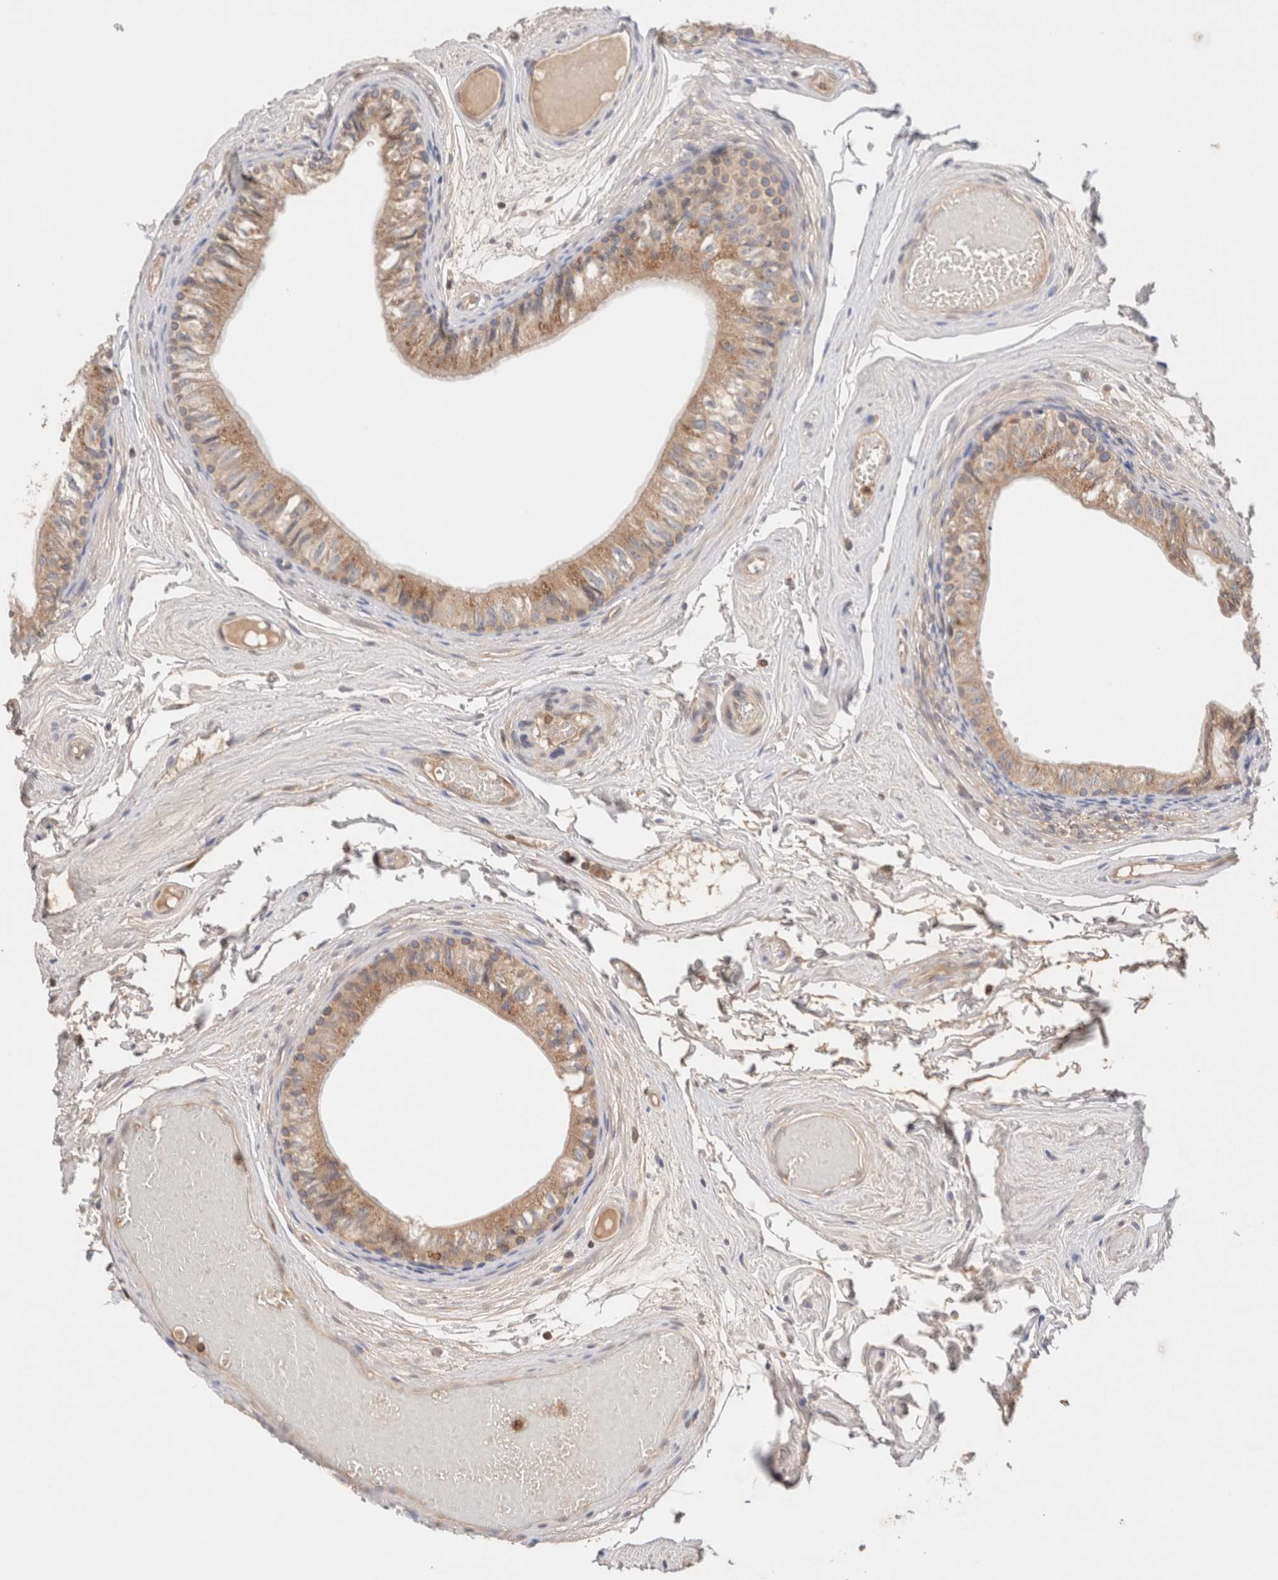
{"staining": {"intensity": "moderate", "quantity": ">75%", "location": "cytoplasmic/membranous"}, "tissue": "epididymis", "cell_type": "Glandular cells", "image_type": "normal", "snomed": [{"axis": "morphology", "description": "Normal tissue, NOS"}, {"axis": "topography", "description": "Epididymis"}], "caption": "About >75% of glandular cells in benign human epididymis display moderate cytoplasmic/membranous protein expression as visualized by brown immunohistochemical staining.", "gene": "SIKE1", "patient": {"sex": "male", "age": 79}}